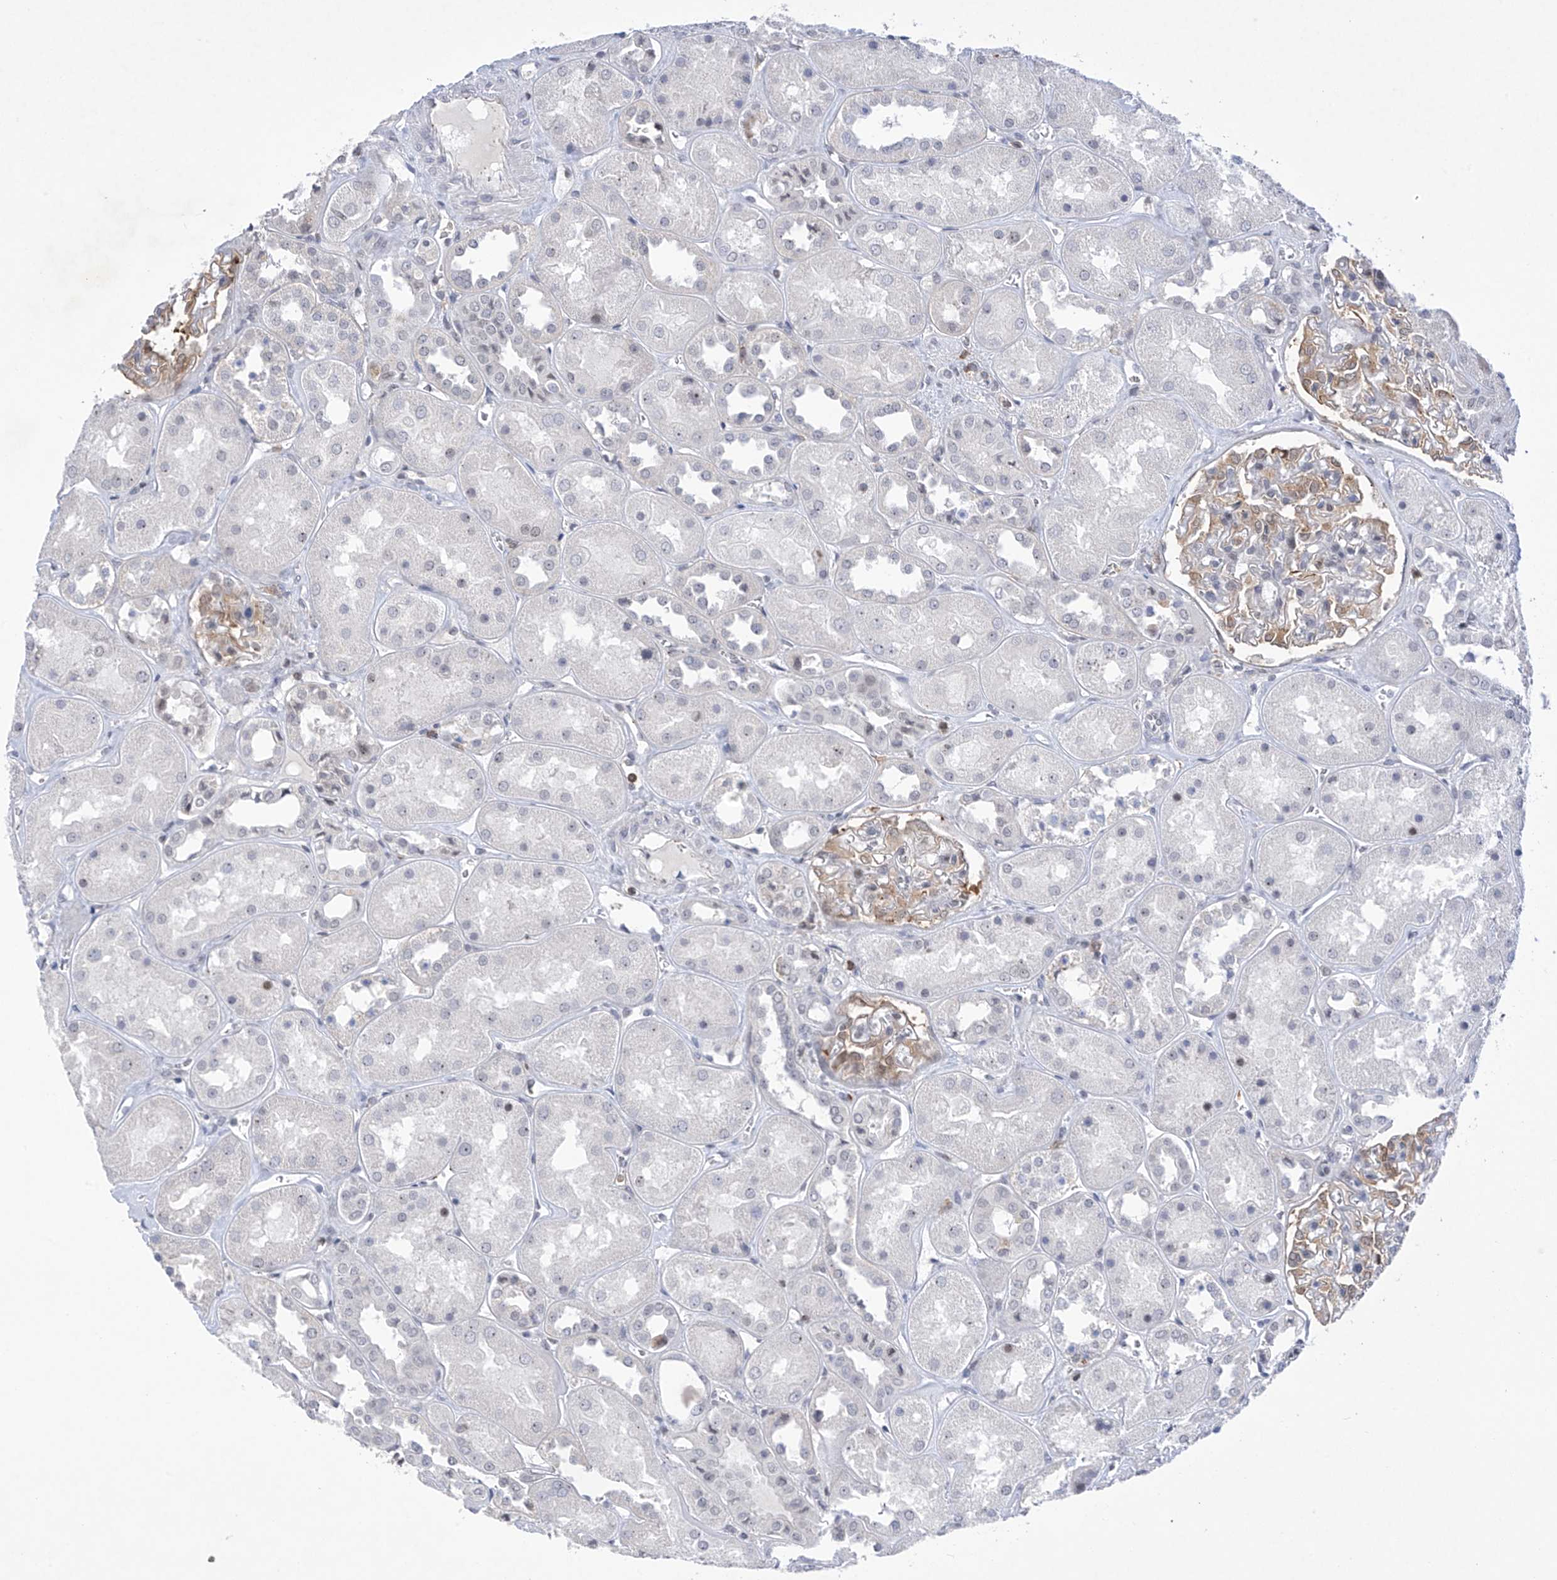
{"staining": {"intensity": "moderate", "quantity": "25%-75%", "location": "cytoplasmic/membranous"}, "tissue": "kidney", "cell_type": "Cells in glomeruli", "image_type": "normal", "snomed": [{"axis": "morphology", "description": "Normal tissue, NOS"}, {"axis": "topography", "description": "Kidney"}], "caption": "Cells in glomeruli display medium levels of moderate cytoplasmic/membranous staining in about 25%-75% of cells in benign kidney. (Brightfield microscopy of DAB IHC at high magnification).", "gene": "MSL3", "patient": {"sex": "male", "age": 70}}